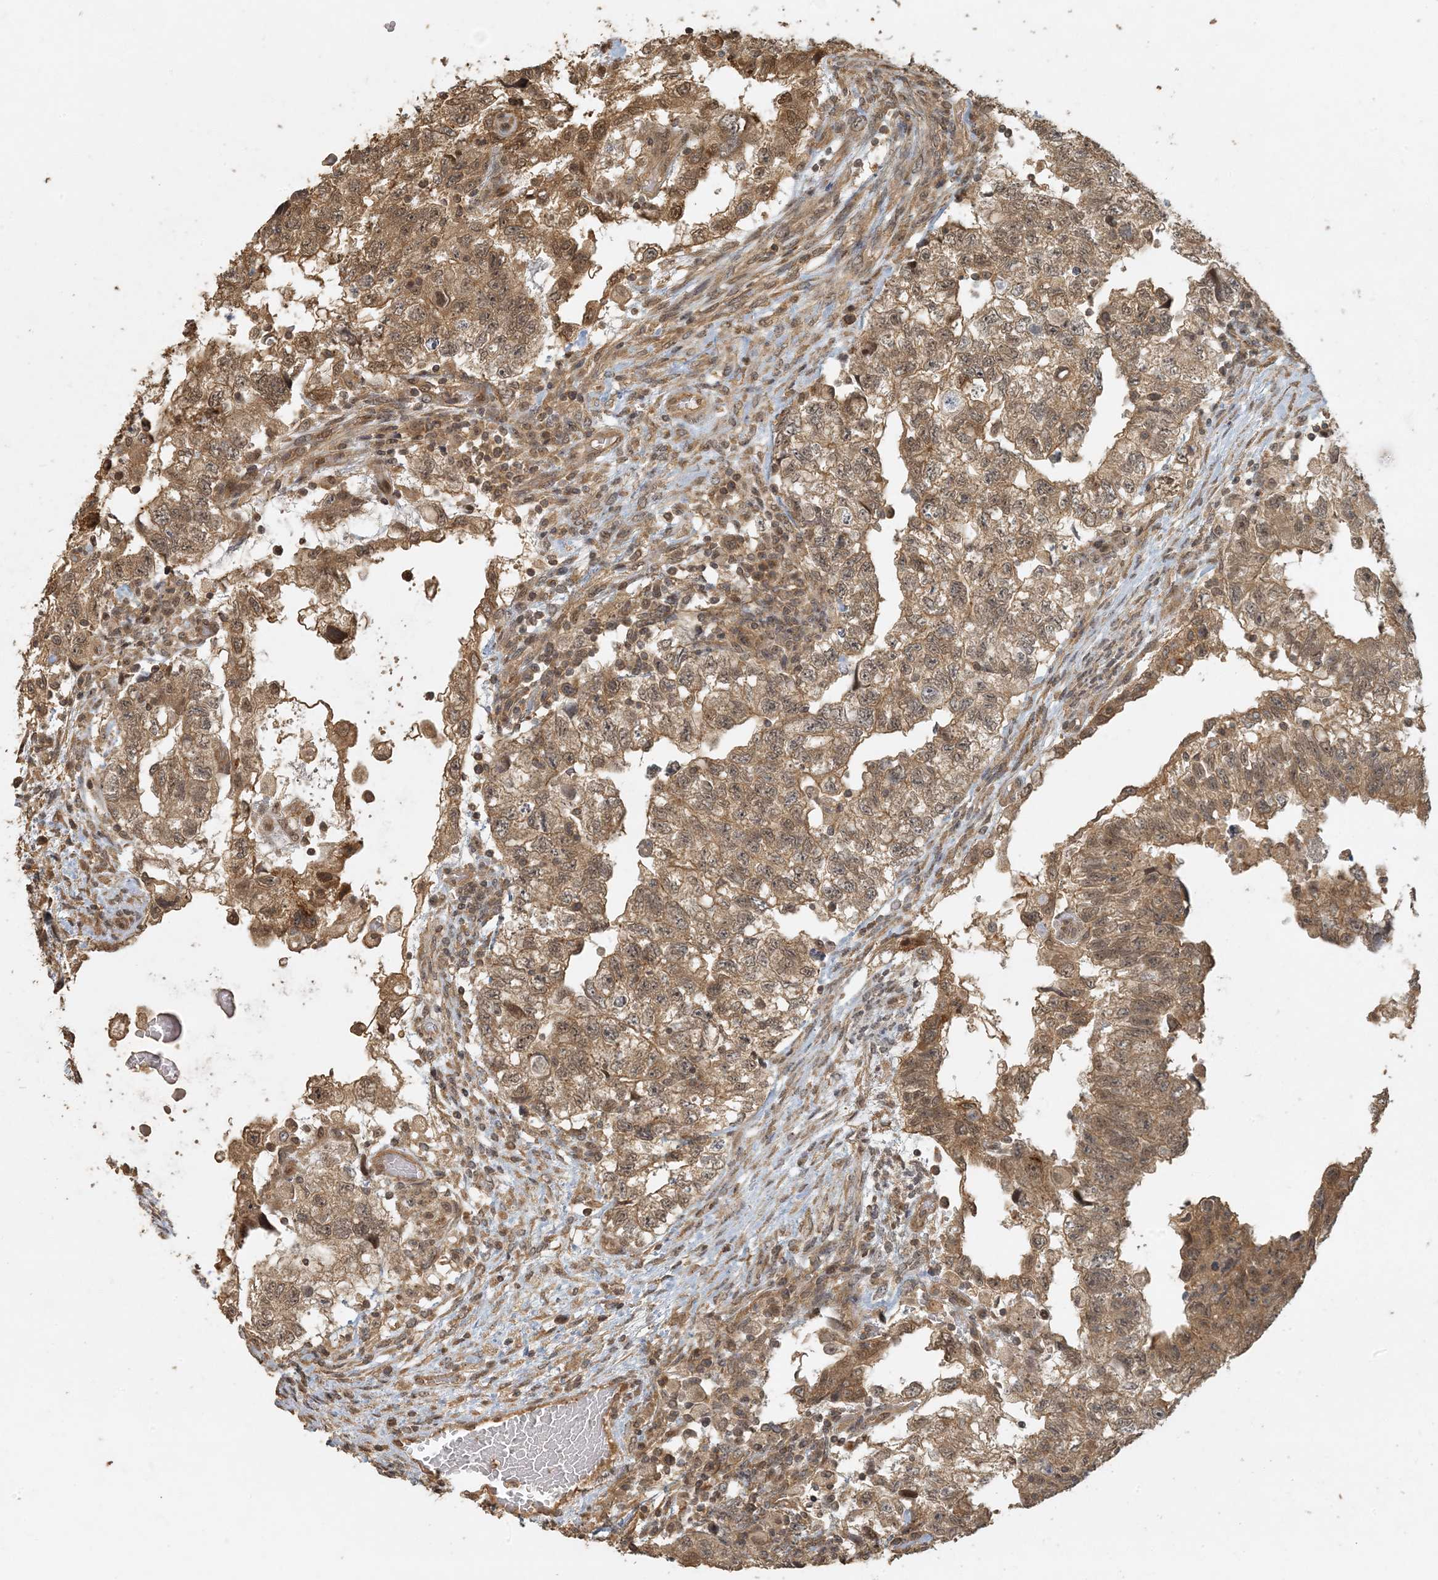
{"staining": {"intensity": "moderate", "quantity": ">75%", "location": "cytoplasmic/membranous"}, "tissue": "testis cancer", "cell_type": "Tumor cells", "image_type": "cancer", "snomed": [{"axis": "morphology", "description": "Carcinoma, Embryonal, NOS"}, {"axis": "topography", "description": "Testis"}], "caption": "Immunohistochemical staining of embryonal carcinoma (testis) shows medium levels of moderate cytoplasmic/membranous protein staining in about >75% of tumor cells. (IHC, brightfield microscopy, high magnification).", "gene": "AK9", "patient": {"sex": "male", "age": 36}}